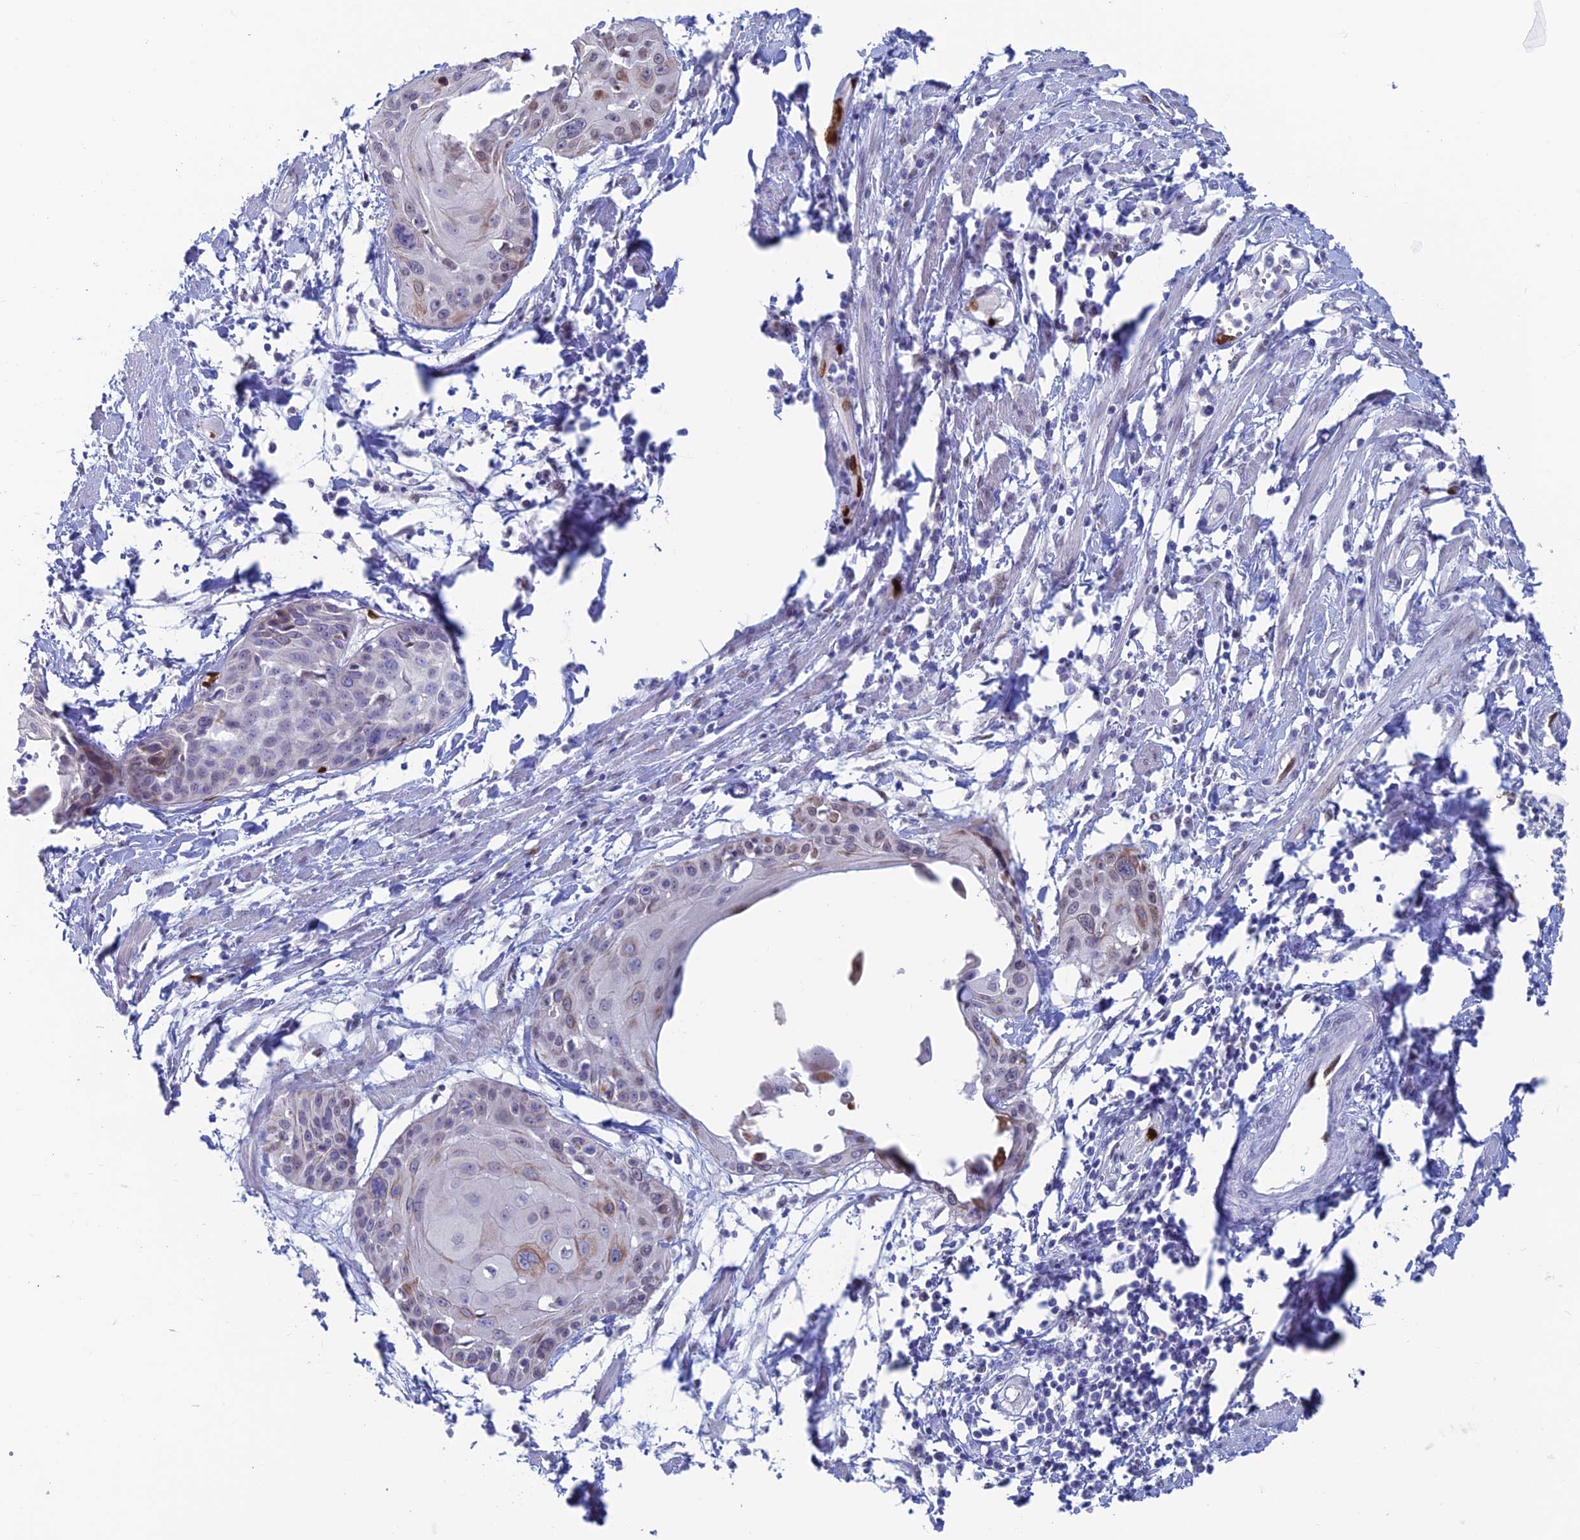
{"staining": {"intensity": "moderate", "quantity": "<25%", "location": "cytoplasmic/membranous"}, "tissue": "cervical cancer", "cell_type": "Tumor cells", "image_type": "cancer", "snomed": [{"axis": "morphology", "description": "Squamous cell carcinoma, NOS"}, {"axis": "topography", "description": "Cervix"}], "caption": "Immunohistochemistry (IHC) (DAB) staining of cervical cancer (squamous cell carcinoma) reveals moderate cytoplasmic/membranous protein staining in about <25% of tumor cells. (Stains: DAB (3,3'-diaminobenzidine) in brown, nuclei in blue, Microscopy: brightfield microscopy at high magnification).", "gene": "NOL4L", "patient": {"sex": "female", "age": 57}}